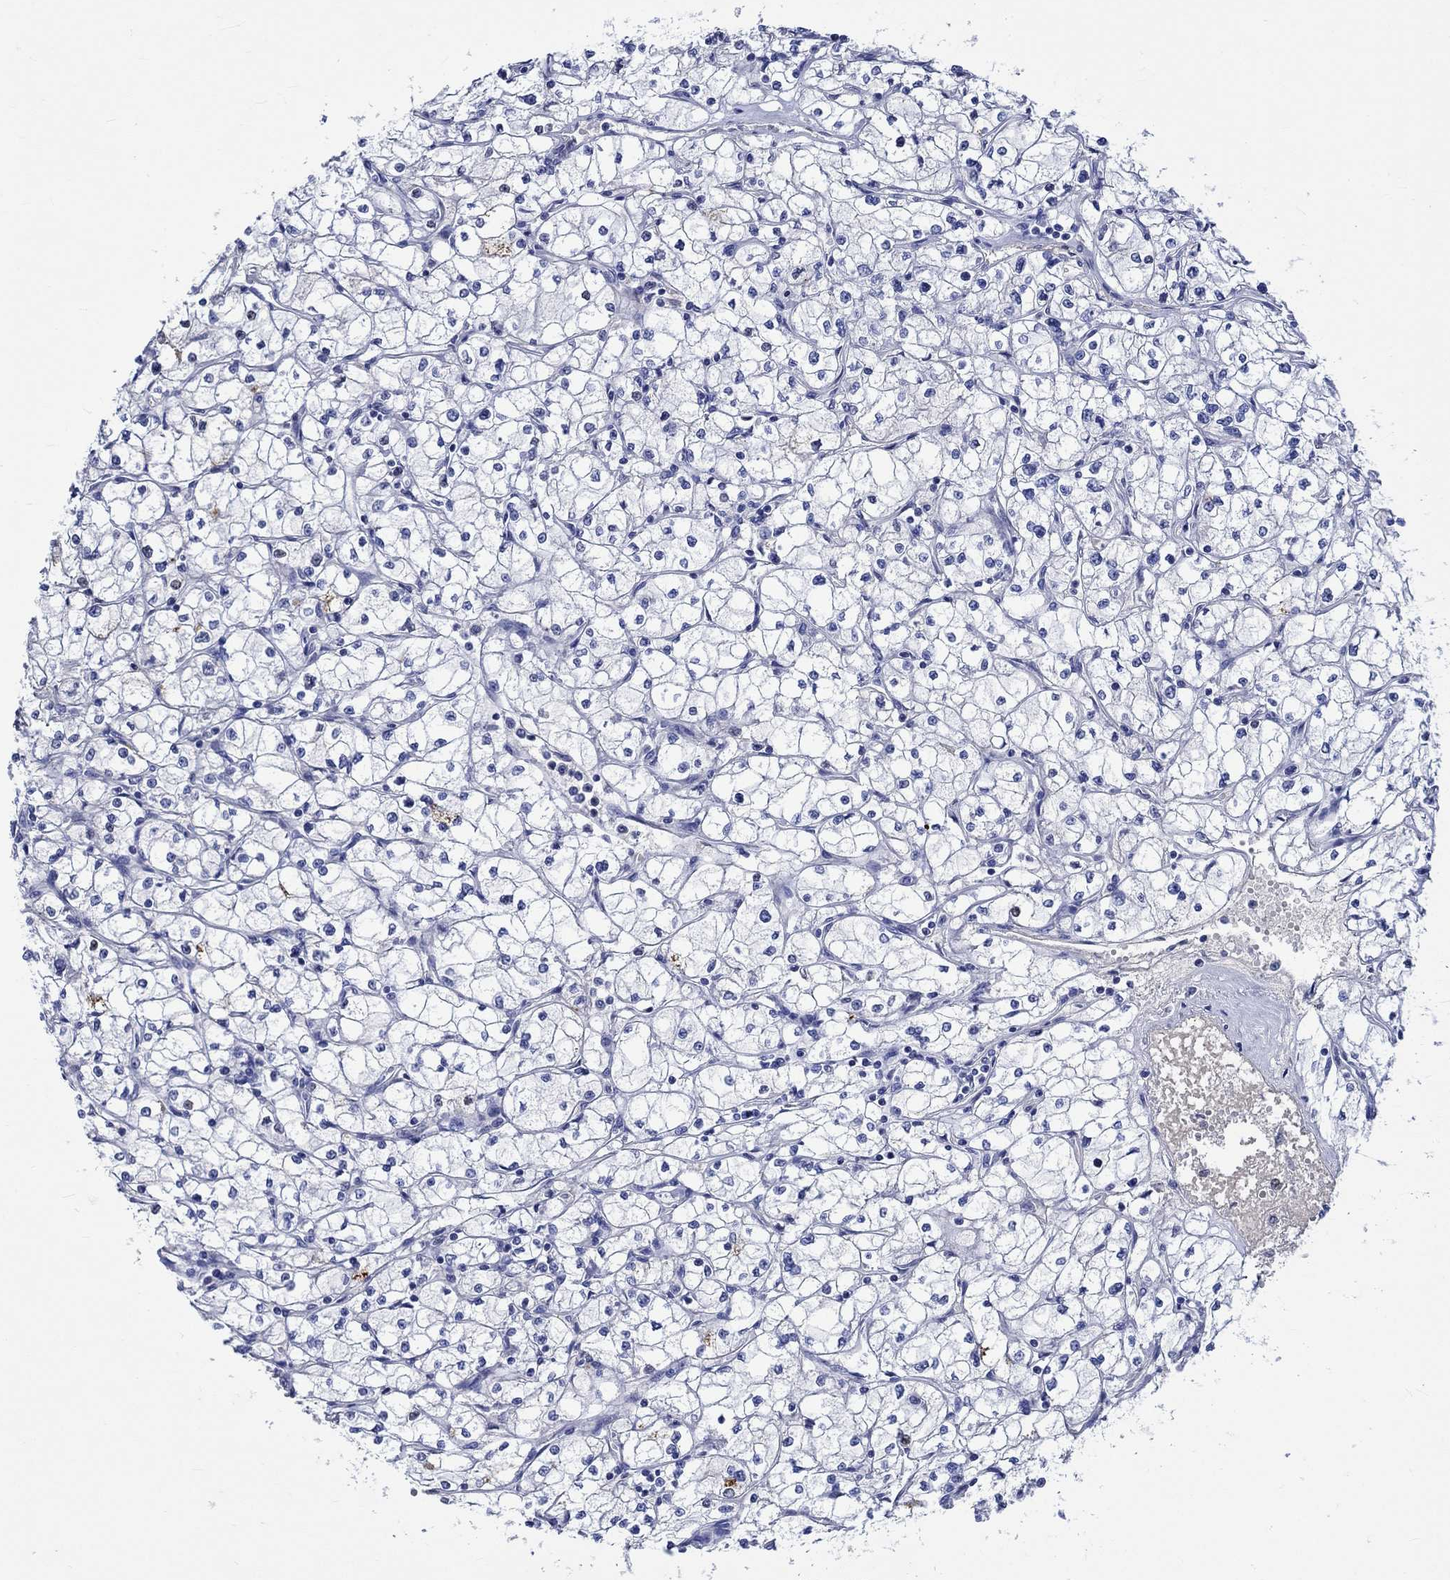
{"staining": {"intensity": "negative", "quantity": "none", "location": "none"}, "tissue": "renal cancer", "cell_type": "Tumor cells", "image_type": "cancer", "snomed": [{"axis": "morphology", "description": "Adenocarcinoma, NOS"}, {"axis": "topography", "description": "Kidney"}], "caption": "Protein analysis of renal adenocarcinoma exhibits no significant expression in tumor cells.", "gene": "KLHL35", "patient": {"sex": "male", "age": 67}}